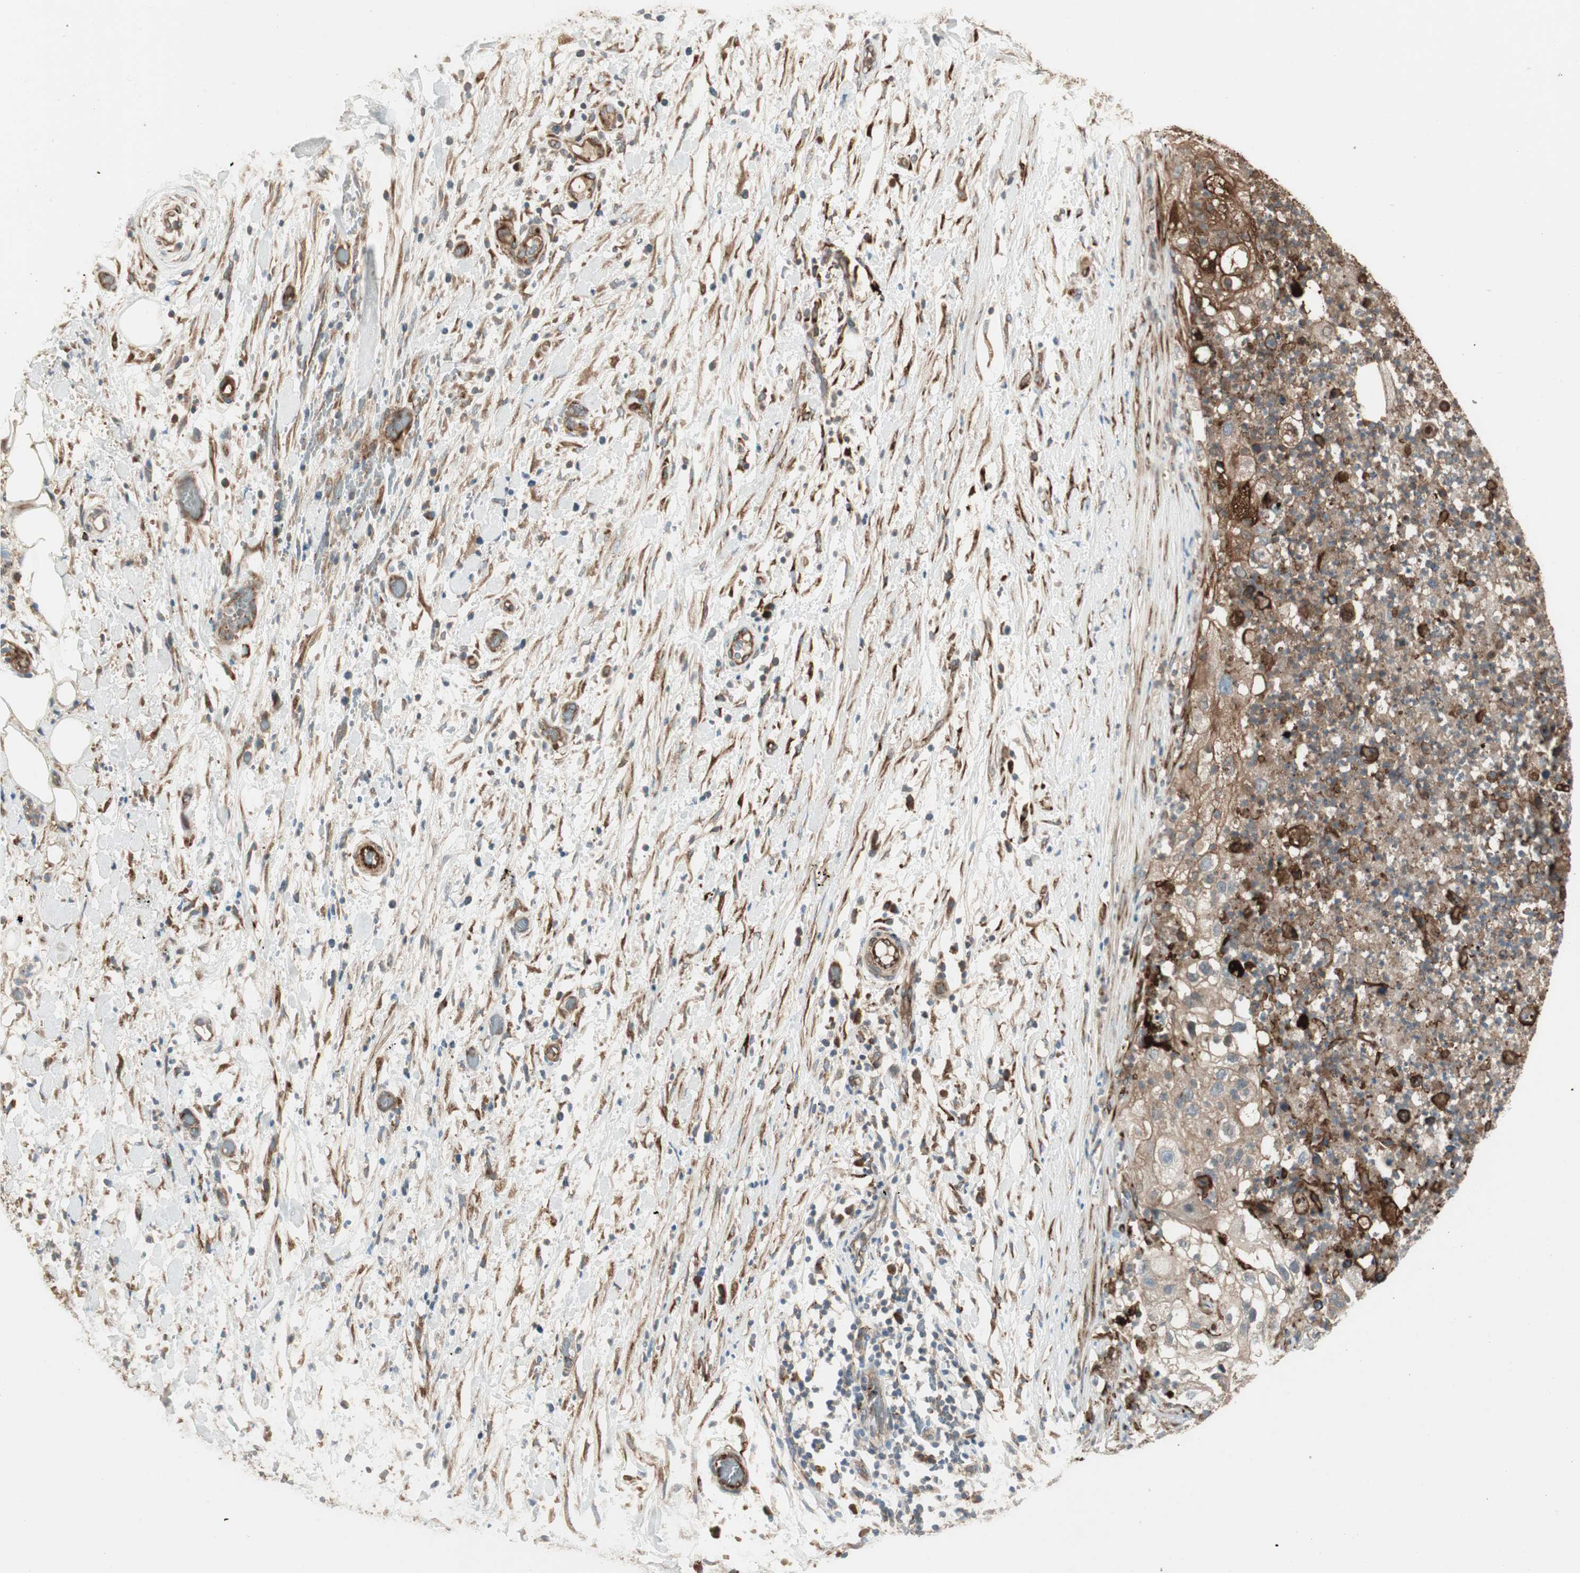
{"staining": {"intensity": "weak", "quantity": ">75%", "location": "cytoplasmic/membranous"}, "tissue": "lung cancer", "cell_type": "Tumor cells", "image_type": "cancer", "snomed": [{"axis": "morphology", "description": "Inflammation, NOS"}, {"axis": "morphology", "description": "Squamous cell carcinoma, NOS"}, {"axis": "topography", "description": "Lymph node"}, {"axis": "topography", "description": "Soft tissue"}, {"axis": "topography", "description": "Lung"}], "caption": "IHC micrograph of neoplastic tissue: human squamous cell carcinoma (lung) stained using immunohistochemistry (IHC) demonstrates low levels of weak protein expression localized specifically in the cytoplasmic/membranous of tumor cells, appearing as a cytoplasmic/membranous brown color.", "gene": "PRKG1", "patient": {"sex": "male", "age": 66}}